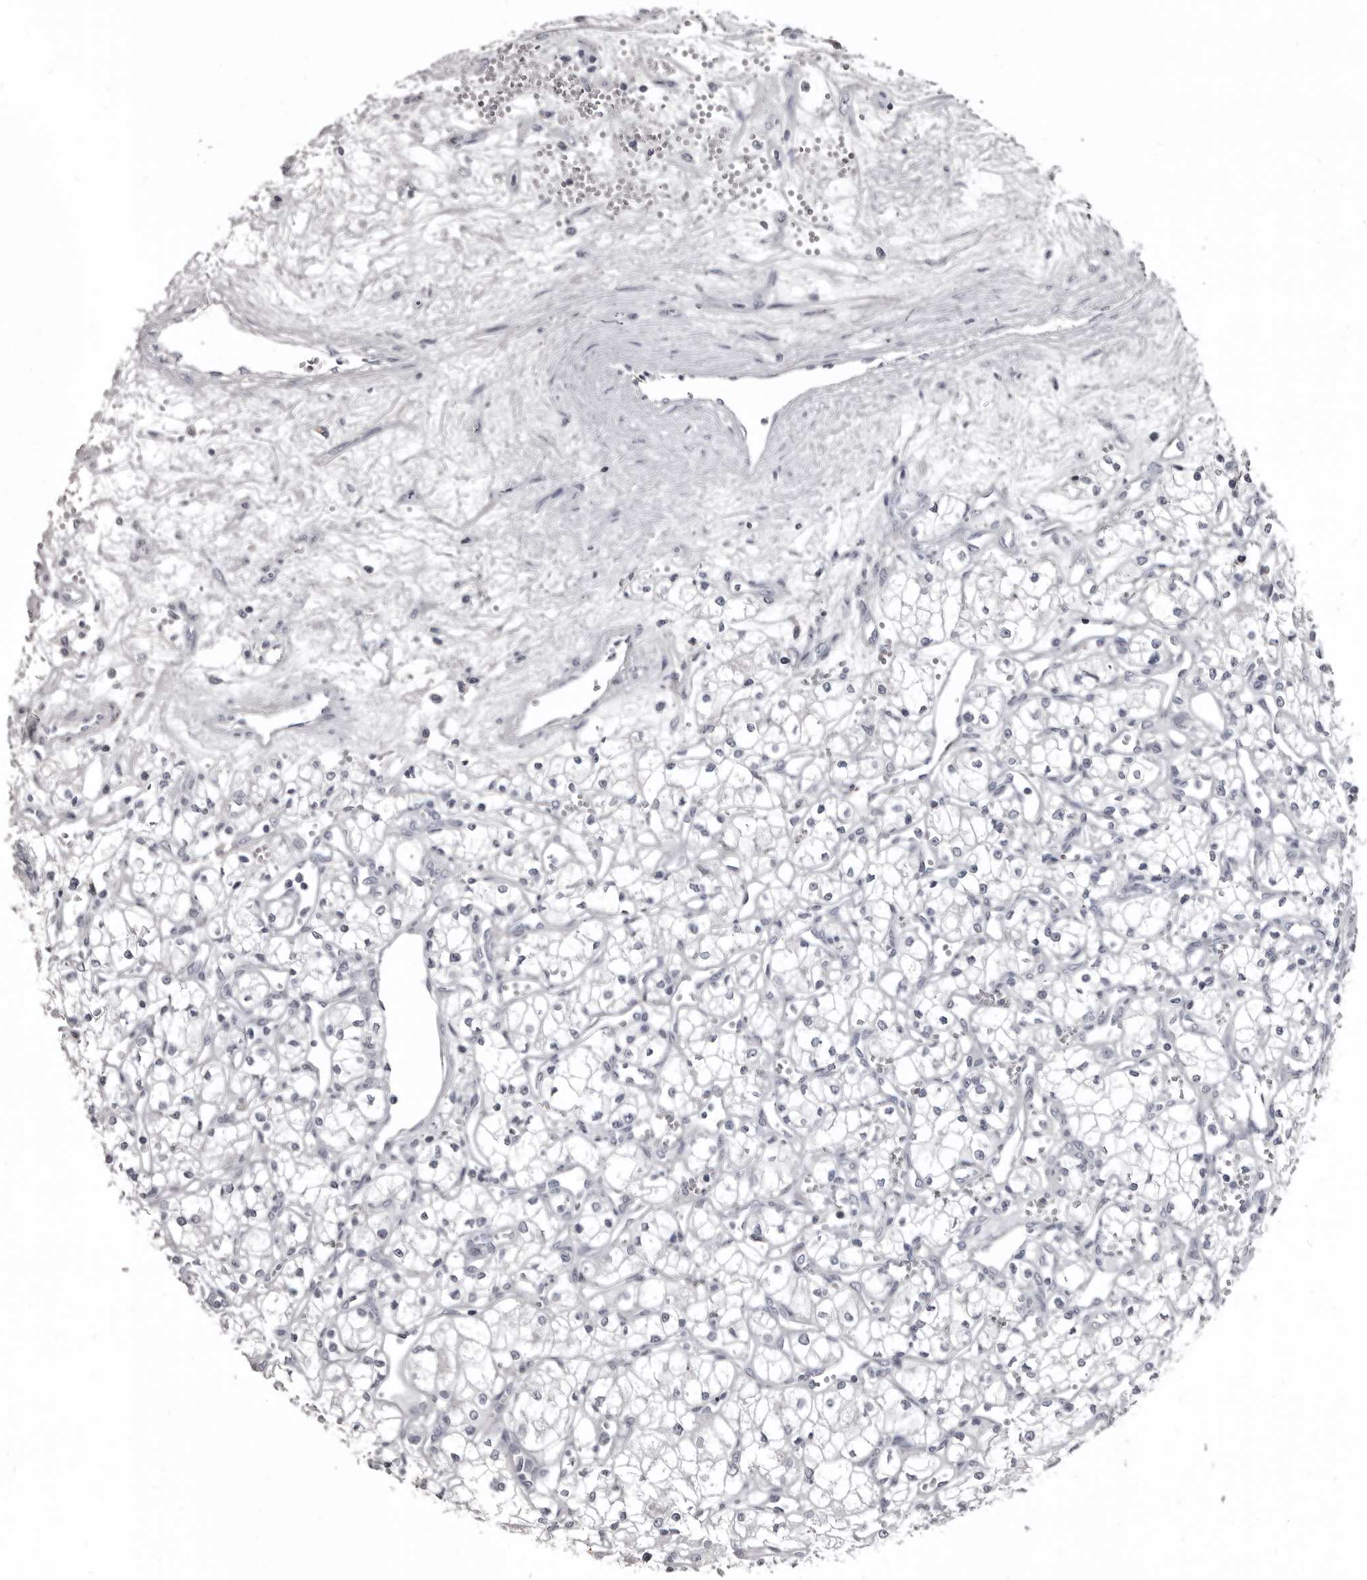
{"staining": {"intensity": "negative", "quantity": "none", "location": "none"}, "tissue": "renal cancer", "cell_type": "Tumor cells", "image_type": "cancer", "snomed": [{"axis": "morphology", "description": "Adenocarcinoma, NOS"}, {"axis": "topography", "description": "Kidney"}], "caption": "High magnification brightfield microscopy of renal cancer (adenocarcinoma) stained with DAB (3,3'-diaminobenzidine) (brown) and counterstained with hematoxylin (blue): tumor cells show no significant staining. (DAB immunohistochemistry, high magnification).", "gene": "GREB1", "patient": {"sex": "male", "age": 59}}